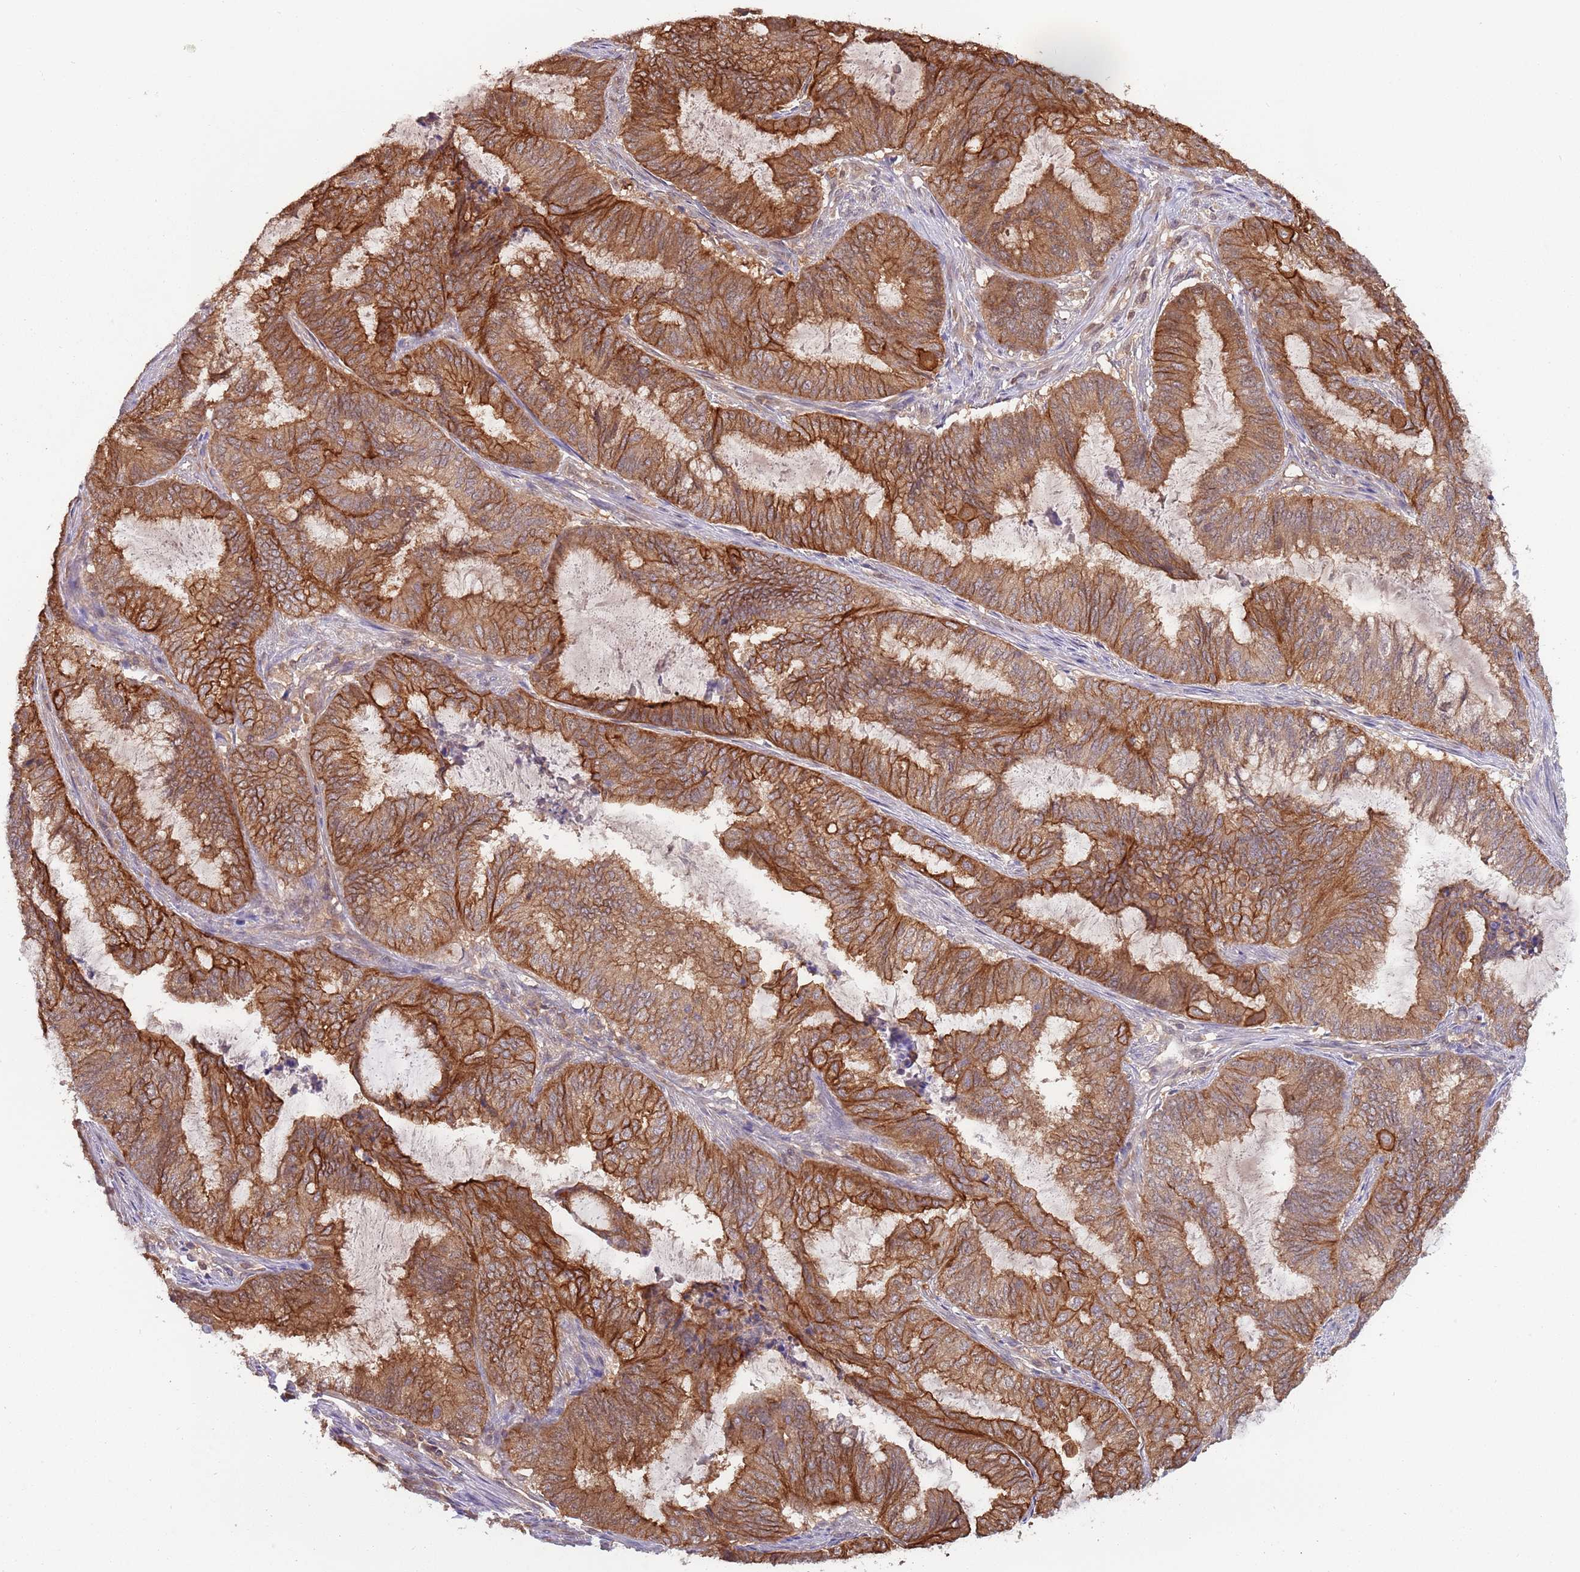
{"staining": {"intensity": "strong", "quantity": ">75%", "location": "cytoplasmic/membranous"}, "tissue": "endometrial cancer", "cell_type": "Tumor cells", "image_type": "cancer", "snomed": [{"axis": "morphology", "description": "Adenocarcinoma, NOS"}, {"axis": "topography", "description": "Endometrium"}], "caption": "Immunohistochemistry of human endometrial cancer (adenocarcinoma) displays high levels of strong cytoplasmic/membranous positivity in approximately >75% of tumor cells.", "gene": "GSDMD", "patient": {"sex": "female", "age": 51}}